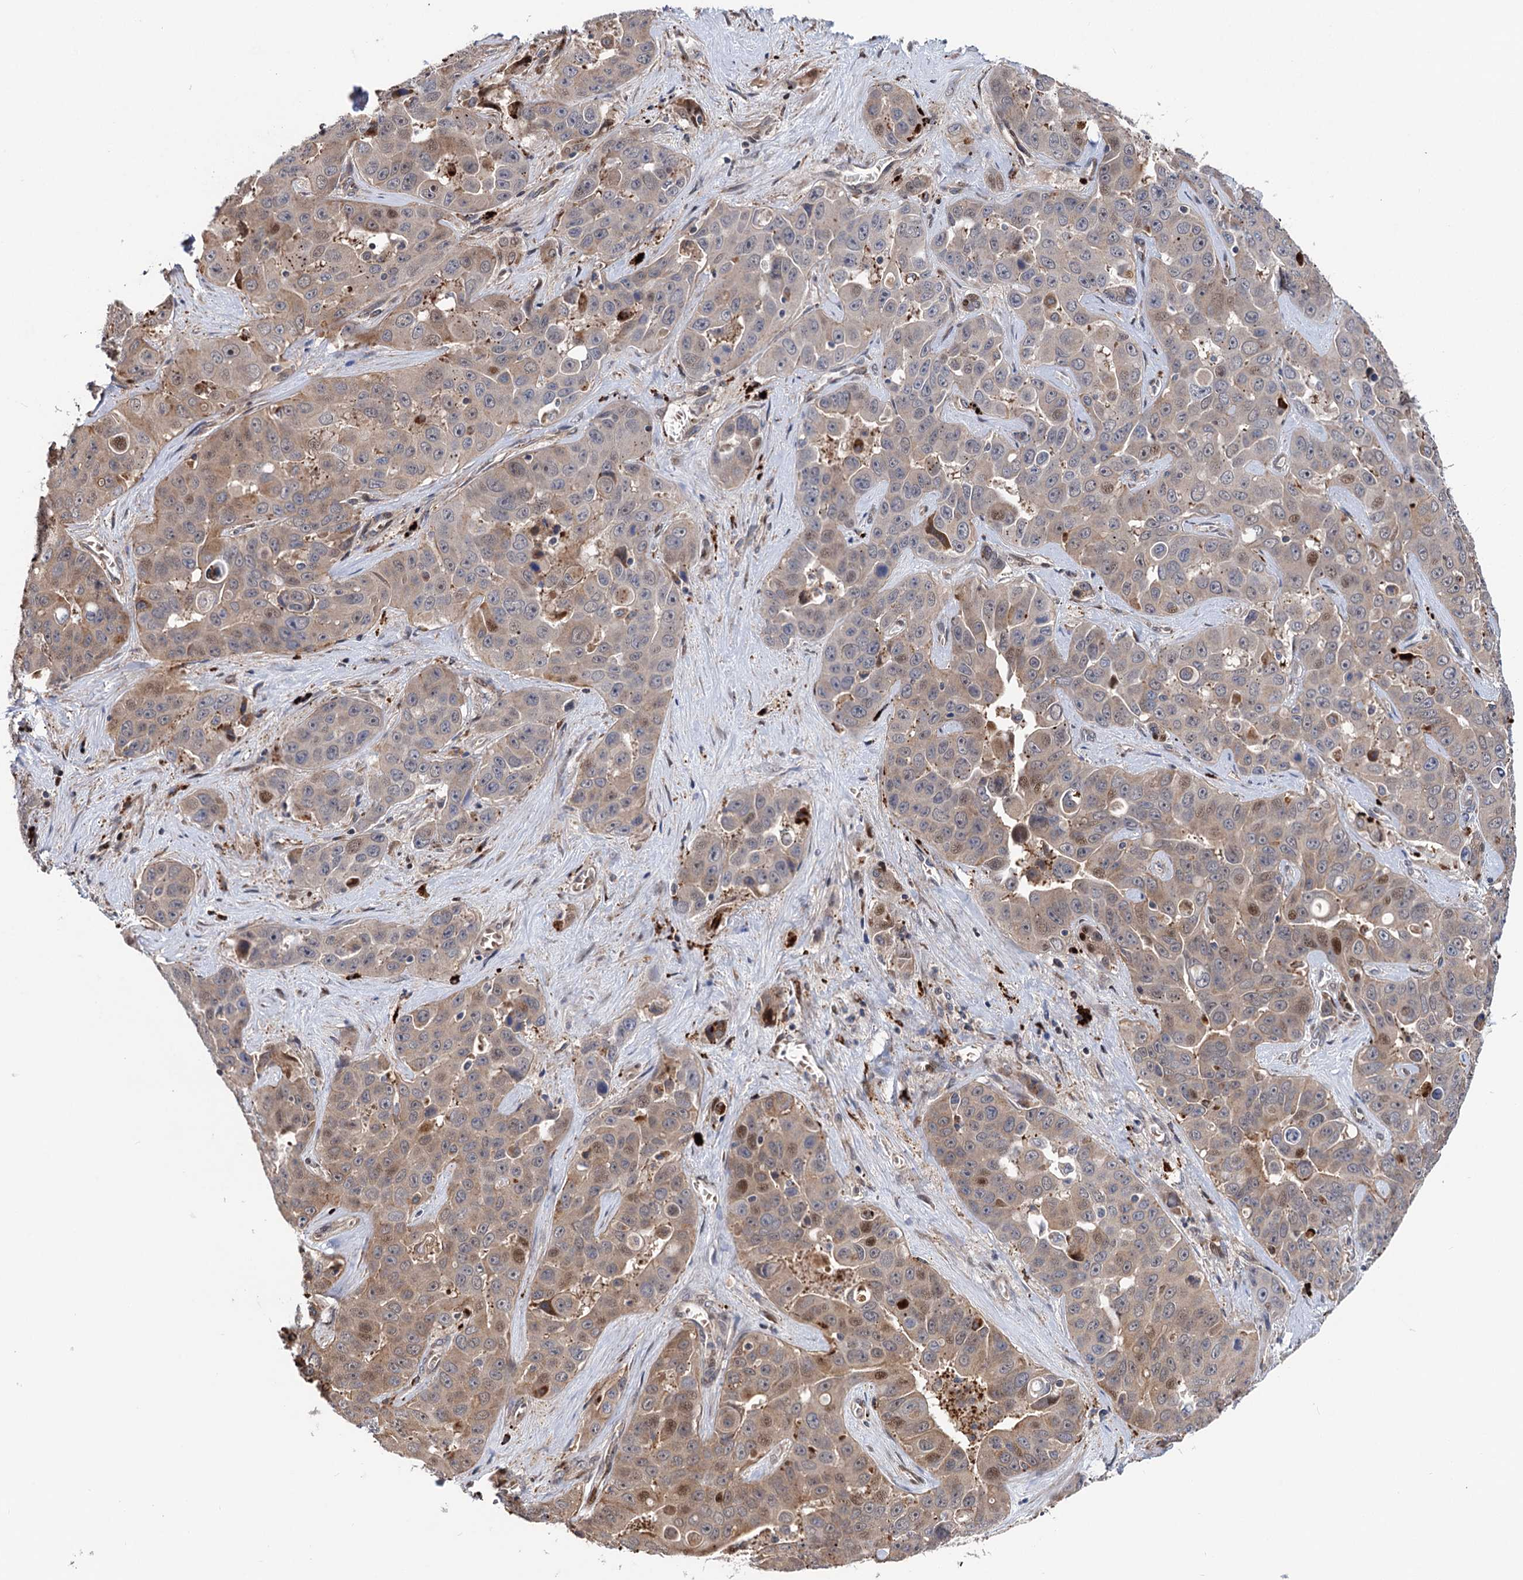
{"staining": {"intensity": "weak", "quantity": "25%-75%", "location": "cytoplasmic/membranous"}, "tissue": "liver cancer", "cell_type": "Tumor cells", "image_type": "cancer", "snomed": [{"axis": "morphology", "description": "Cholangiocarcinoma"}, {"axis": "topography", "description": "Liver"}], "caption": "A brown stain shows weak cytoplasmic/membranous positivity of a protein in human liver cancer tumor cells.", "gene": "UBR1", "patient": {"sex": "female", "age": 52}}